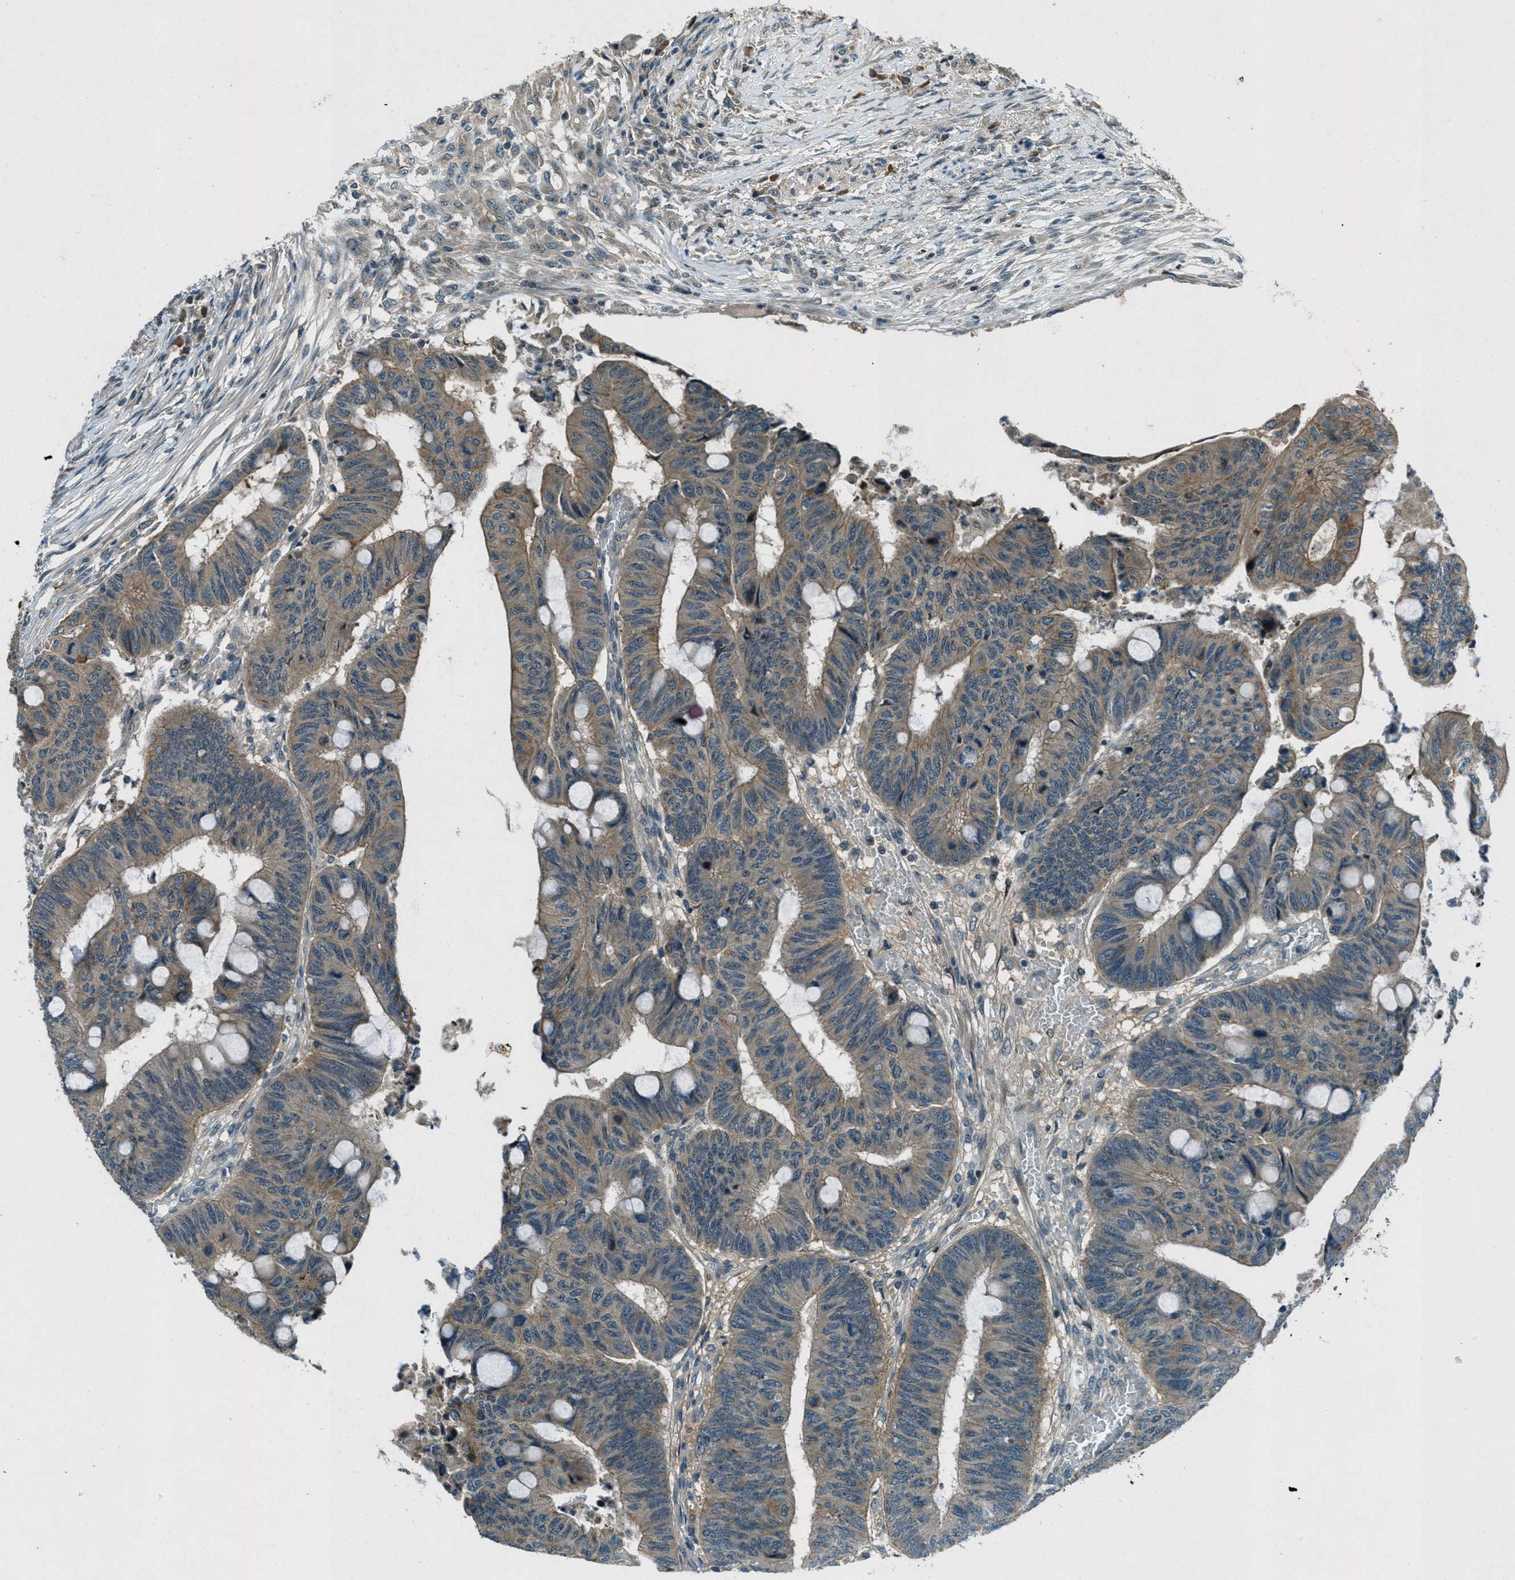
{"staining": {"intensity": "weak", "quantity": ">75%", "location": "cytoplasmic/membranous"}, "tissue": "colorectal cancer", "cell_type": "Tumor cells", "image_type": "cancer", "snomed": [{"axis": "morphology", "description": "Normal tissue, NOS"}, {"axis": "morphology", "description": "Adenocarcinoma, NOS"}, {"axis": "topography", "description": "Rectum"}, {"axis": "topography", "description": "Peripheral nerve tissue"}], "caption": "The image displays staining of adenocarcinoma (colorectal), revealing weak cytoplasmic/membranous protein expression (brown color) within tumor cells. The protein of interest is stained brown, and the nuclei are stained in blue (DAB IHC with brightfield microscopy, high magnification).", "gene": "STK11", "patient": {"sex": "male", "age": 92}}